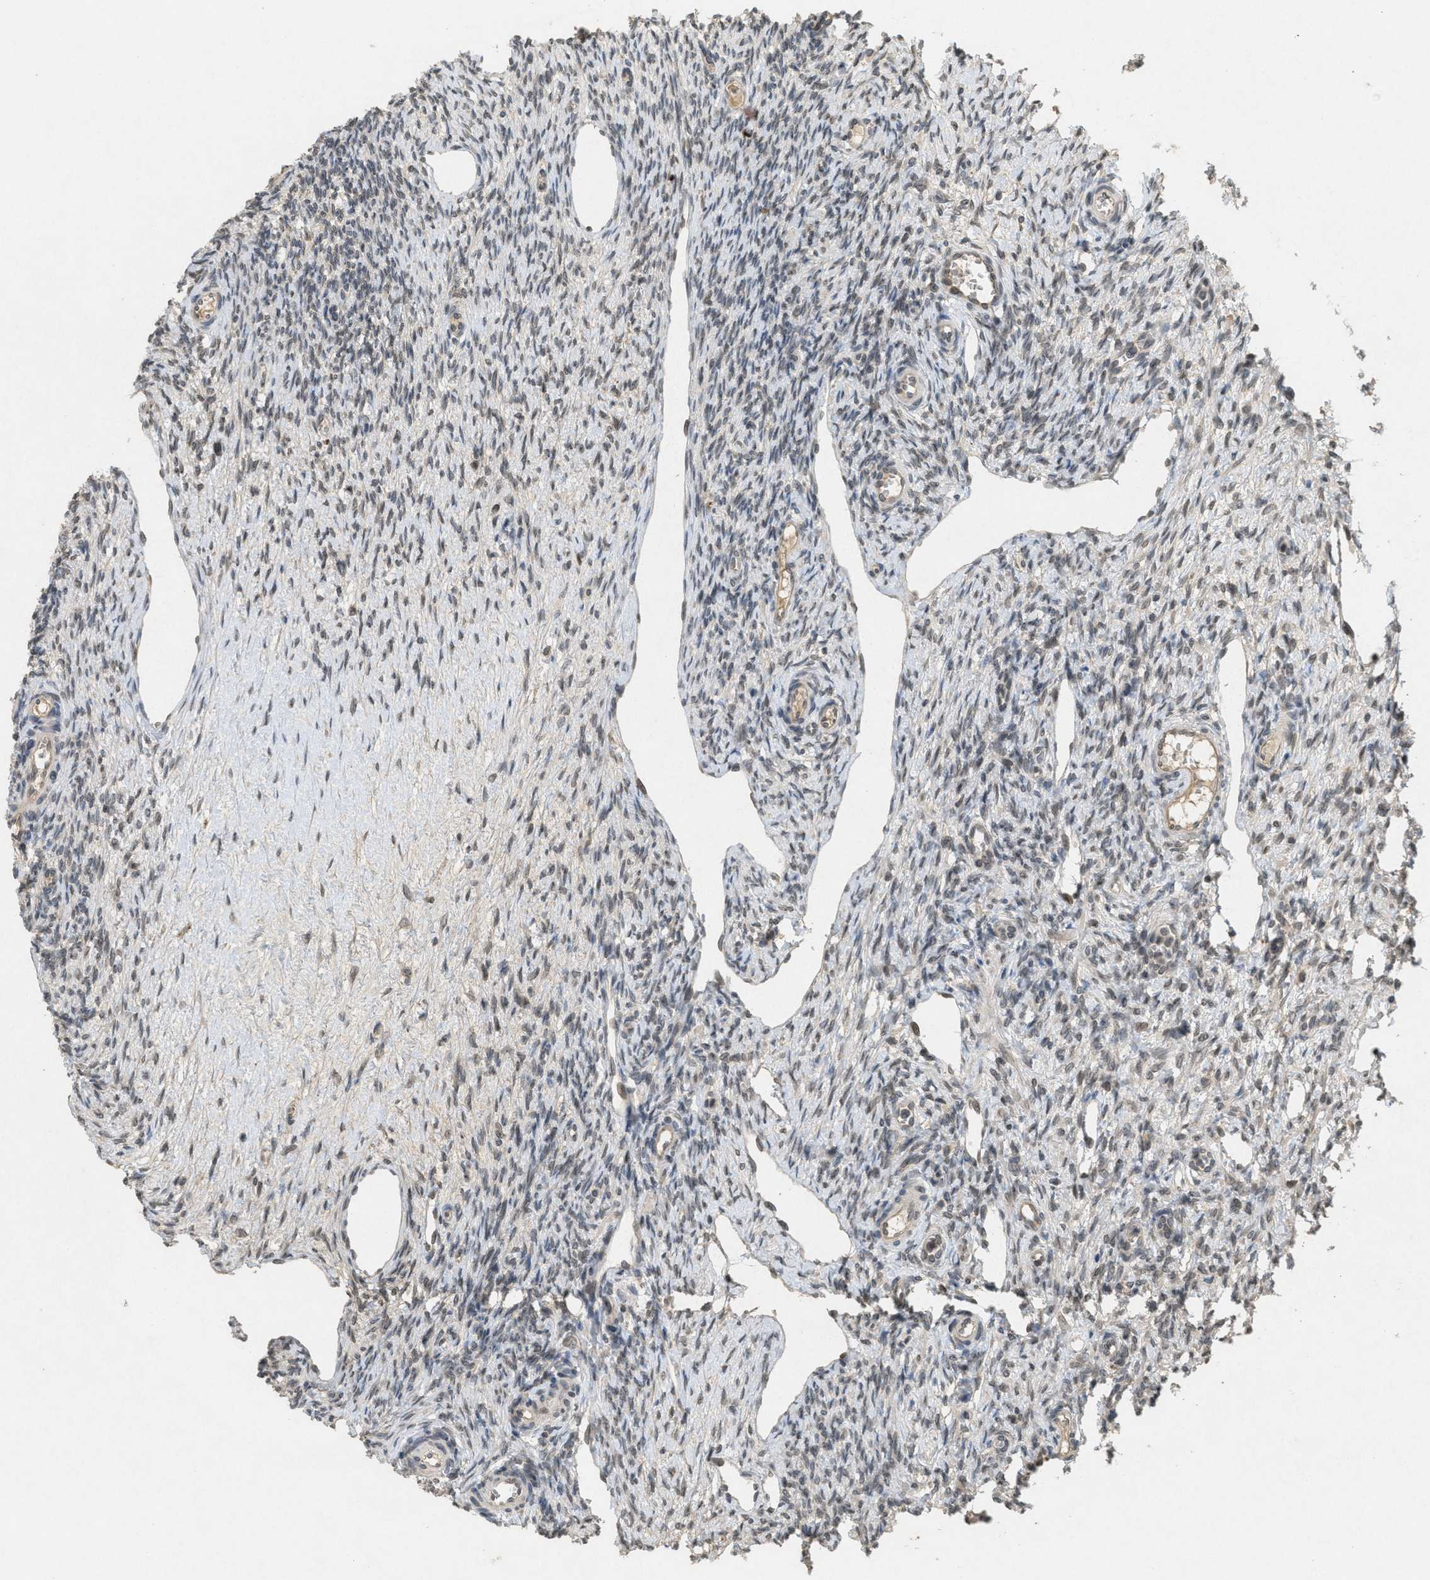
{"staining": {"intensity": "moderate", "quantity": ">75%", "location": "cytoplasmic/membranous"}, "tissue": "ovary", "cell_type": "Follicle cells", "image_type": "normal", "snomed": [{"axis": "morphology", "description": "Normal tissue, NOS"}, {"axis": "topography", "description": "Ovary"}], "caption": "Ovary stained with immunohistochemistry exhibits moderate cytoplasmic/membranous positivity in about >75% of follicle cells. The protein of interest is shown in brown color, while the nuclei are stained blue.", "gene": "ABHD6", "patient": {"sex": "female", "age": 33}}